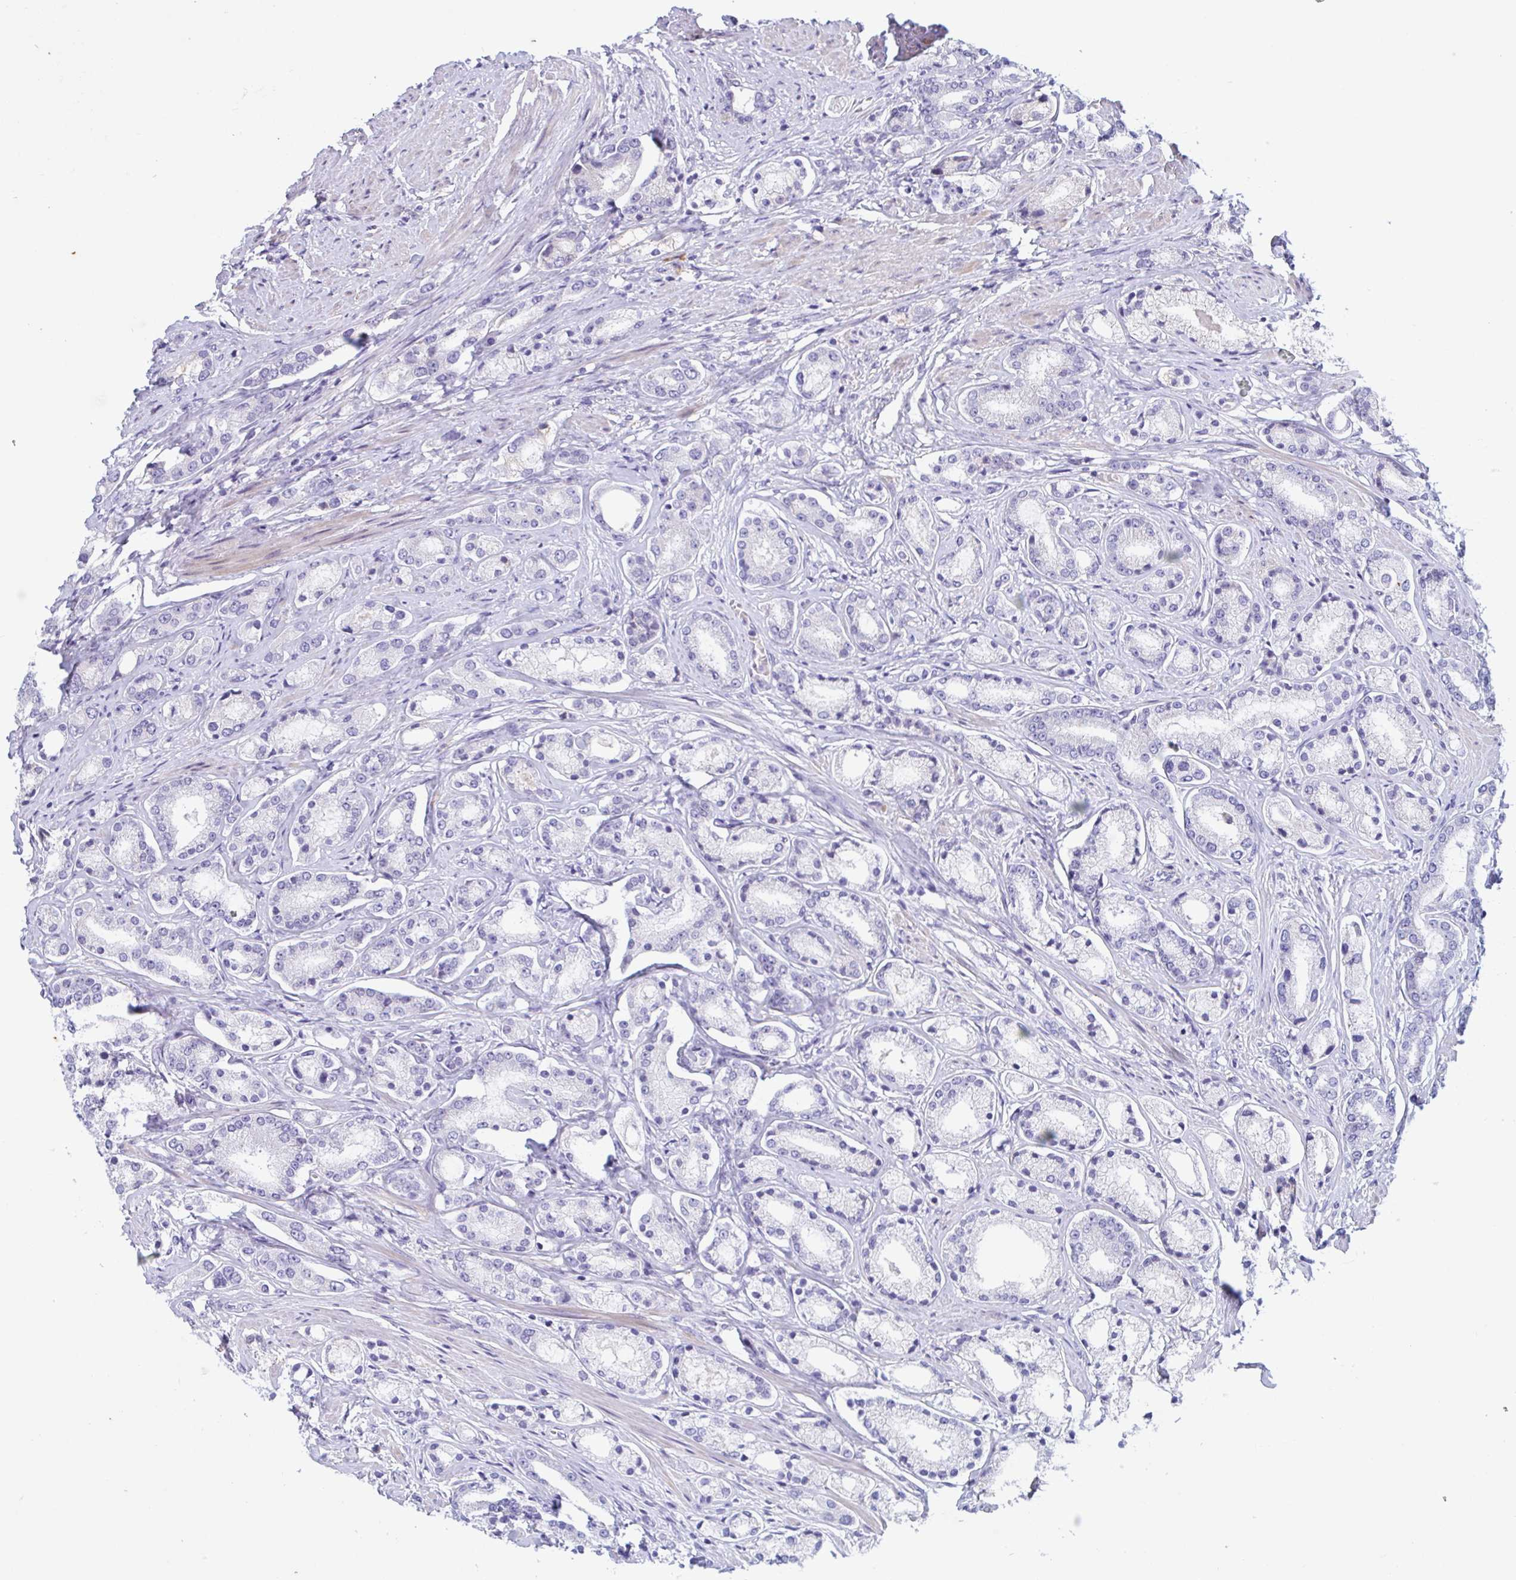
{"staining": {"intensity": "negative", "quantity": "none", "location": "none"}, "tissue": "prostate cancer", "cell_type": "Tumor cells", "image_type": "cancer", "snomed": [{"axis": "morphology", "description": "Adenocarcinoma, High grade"}, {"axis": "topography", "description": "Prostate"}], "caption": "The photomicrograph shows no staining of tumor cells in high-grade adenocarcinoma (prostate).", "gene": "F13B", "patient": {"sex": "male", "age": 63}}